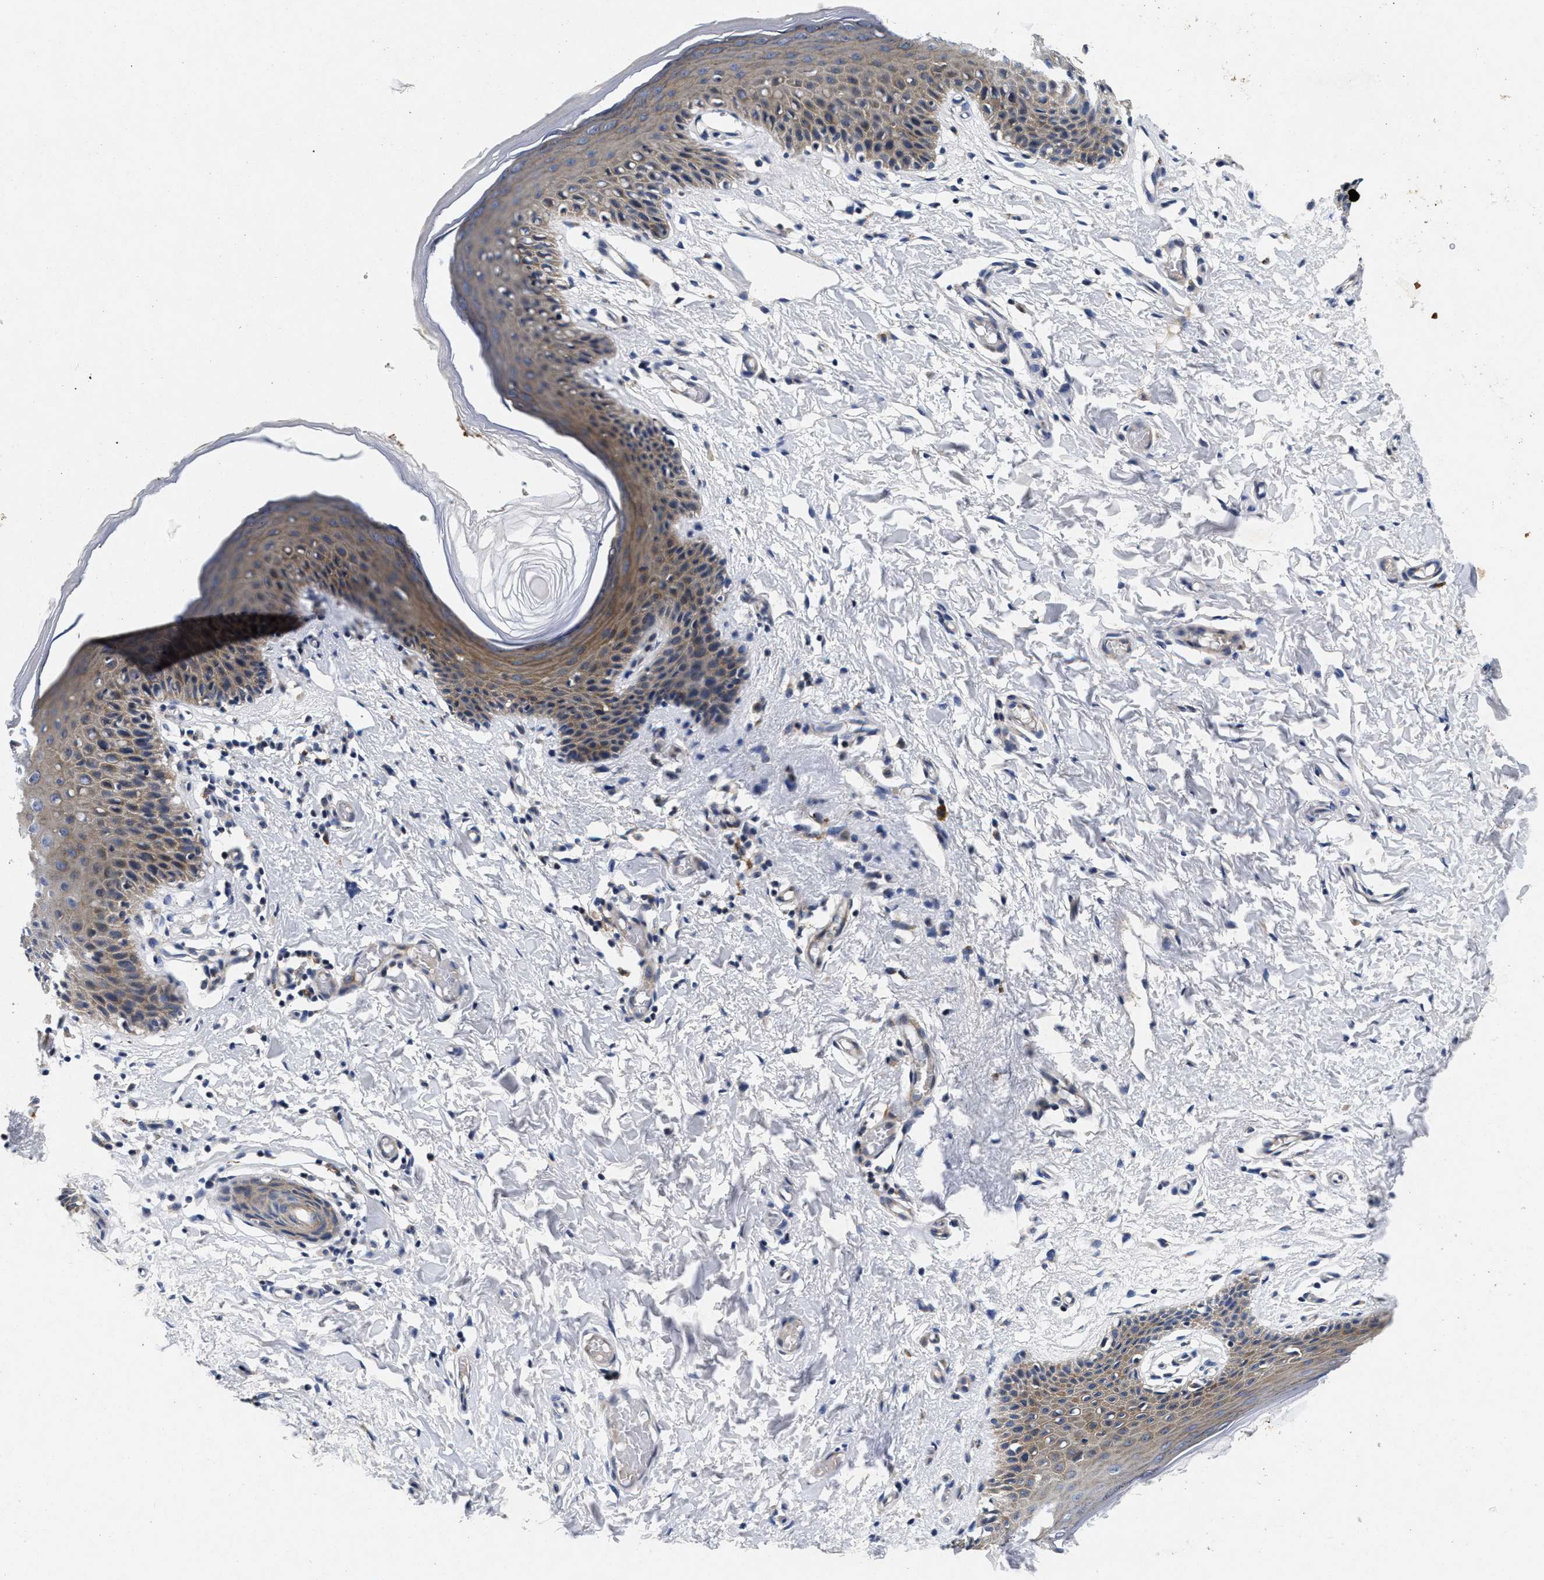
{"staining": {"intensity": "moderate", "quantity": ">75%", "location": "cytoplasmic/membranous"}, "tissue": "skin", "cell_type": "Epidermal cells", "image_type": "normal", "snomed": [{"axis": "morphology", "description": "Normal tissue, NOS"}, {"axis": "topography", "description": "Vulva"}], "caption": "A micrograph showing moderate cytoplasmic/membranous expression in approximately >75% of epidermal cells in unremarkable skin, as visualized by brown immunohistochemical staining.", "gene": "LAD1", "patient": {"sex": "female", "age": 66}}